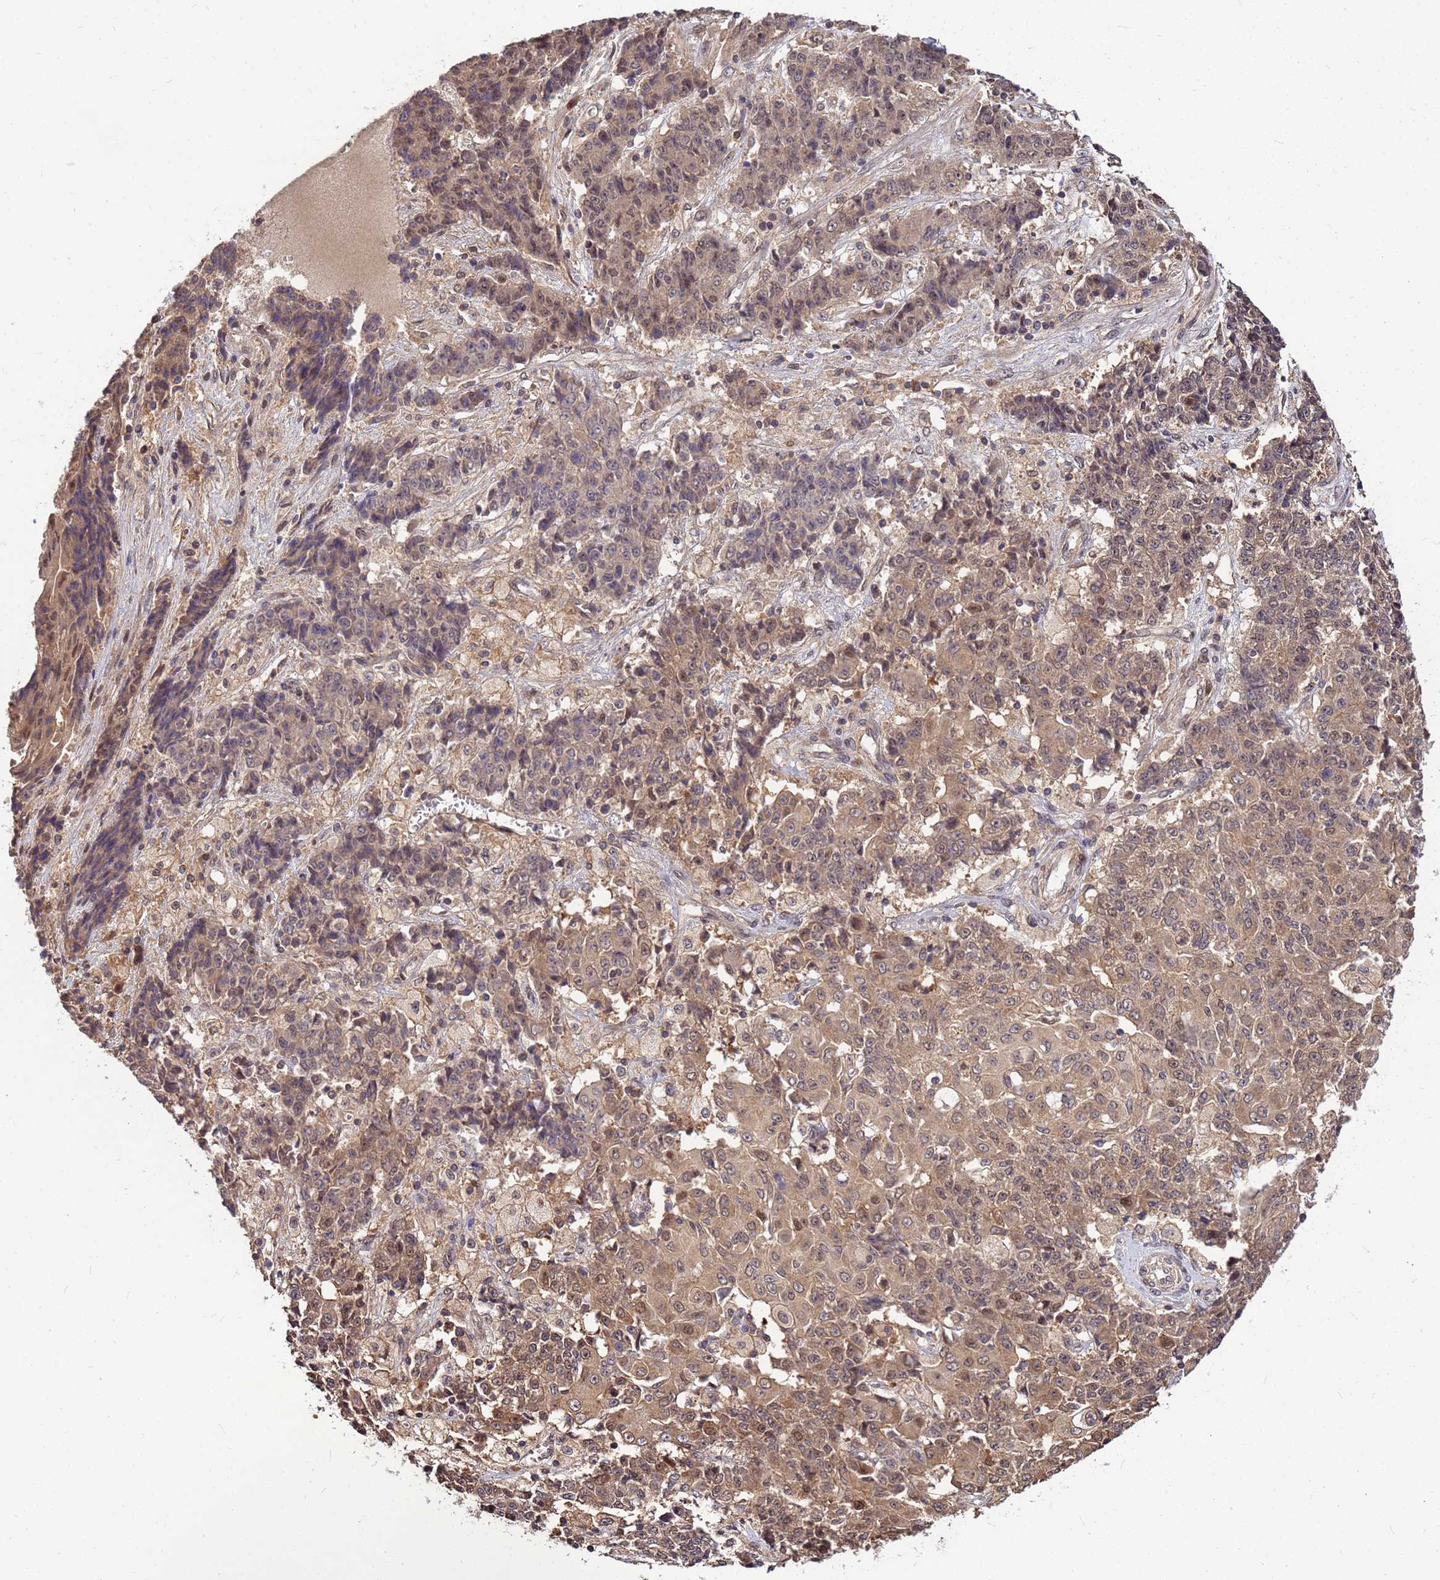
{"staining": {"intensity": "weak", "quantity": ">75%", "location": "cytoplasmic/membranous"}, "tissue": "ovarian cancer", "cell_type": "Tumor cells", "image_type": "cancer", "snomed": [{"axis": "morphology", "description": "Carcinoma, endometroid"}, {"axis": "topography", "description": "Ovary"}], "caption": "Human ovarian endometroid carcinoma stained with a protein marker shows weak staining in tumor cells.", "gene": "DUS4L", "patient": {"sex": "female", "age": 42}}